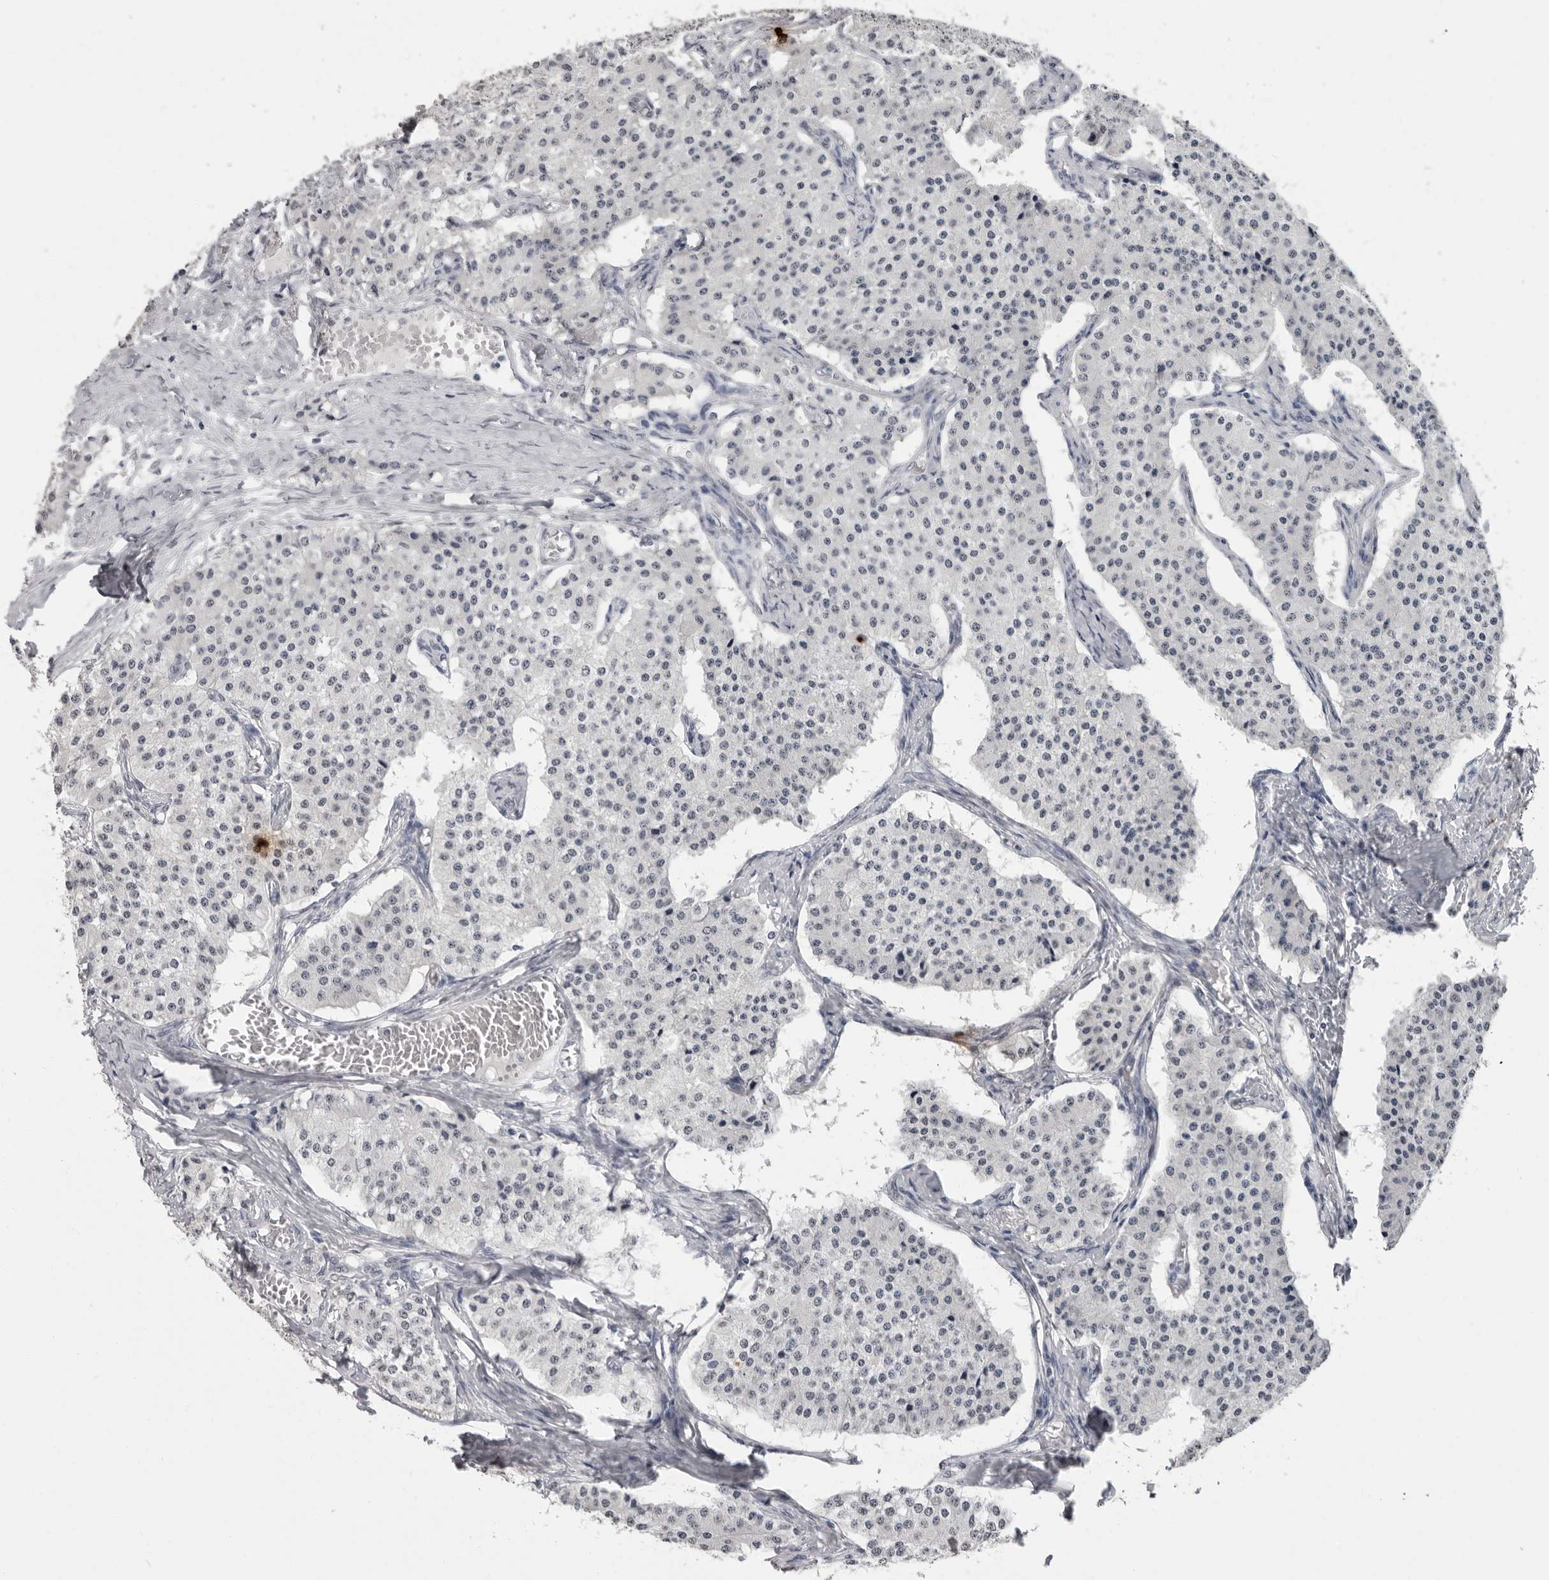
{"staining": {"intensity": "negative", "quantity": "none", "location": "none"}, "tissue": "carcinoid", "cell_type": "Tumor cells", "image_type": "cancer", "snomed": [{"axis": "morphology", "description": "Carcinoid, malignant, NOS"}, {"axis": "topography", "description": "Colon"}], "caption": "Carcinoid stained for a protein using immunohistochemistry (IHC) demonstrates no positivity tumor cells.", "gene": "HEPACAM", "patient": {"sex": "female", "age": 52}}